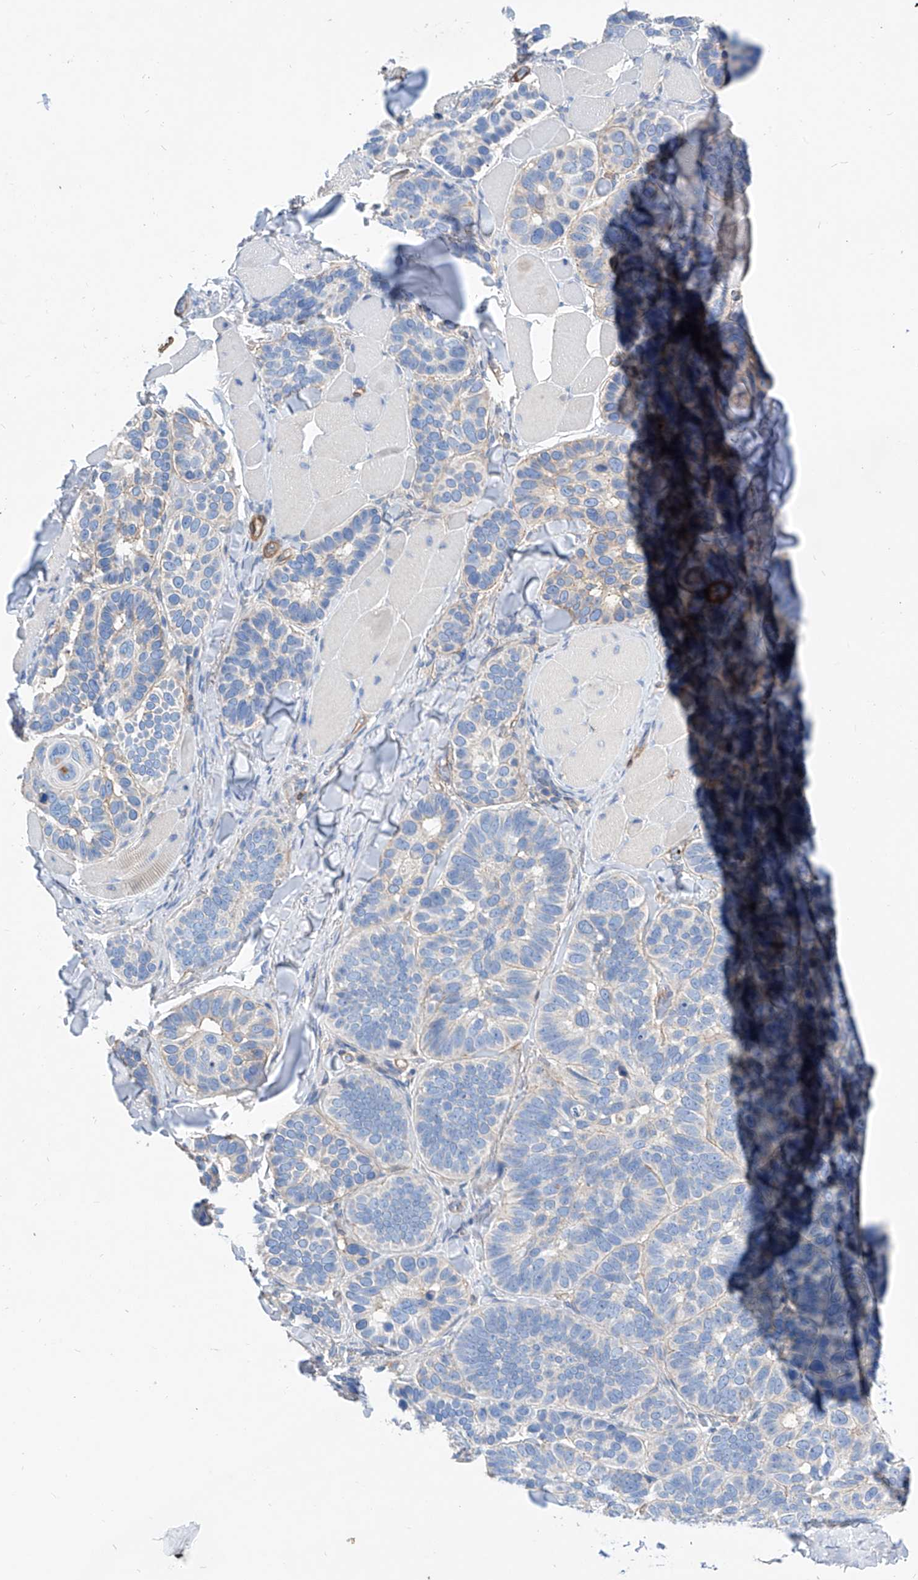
{"staining": {"intensity": "negative", "quantity": "none", "location": "none"}, "tissue": "skin cancer", "cell_type": "Tumor cells", "image_type": "cancer", "snomed": [{"axis": "morphology", "description": "Basal cell carcinoma"}, {"axis": "topography", "description": "Skin"}], "caption": "Human basal cell carcinoma (skin) stained for a protein using immunohistochemistry demonstrates no positivity in tumor cells.", "gene": "TAS2R60", "patient": {"sex": "male", "age": 62}}